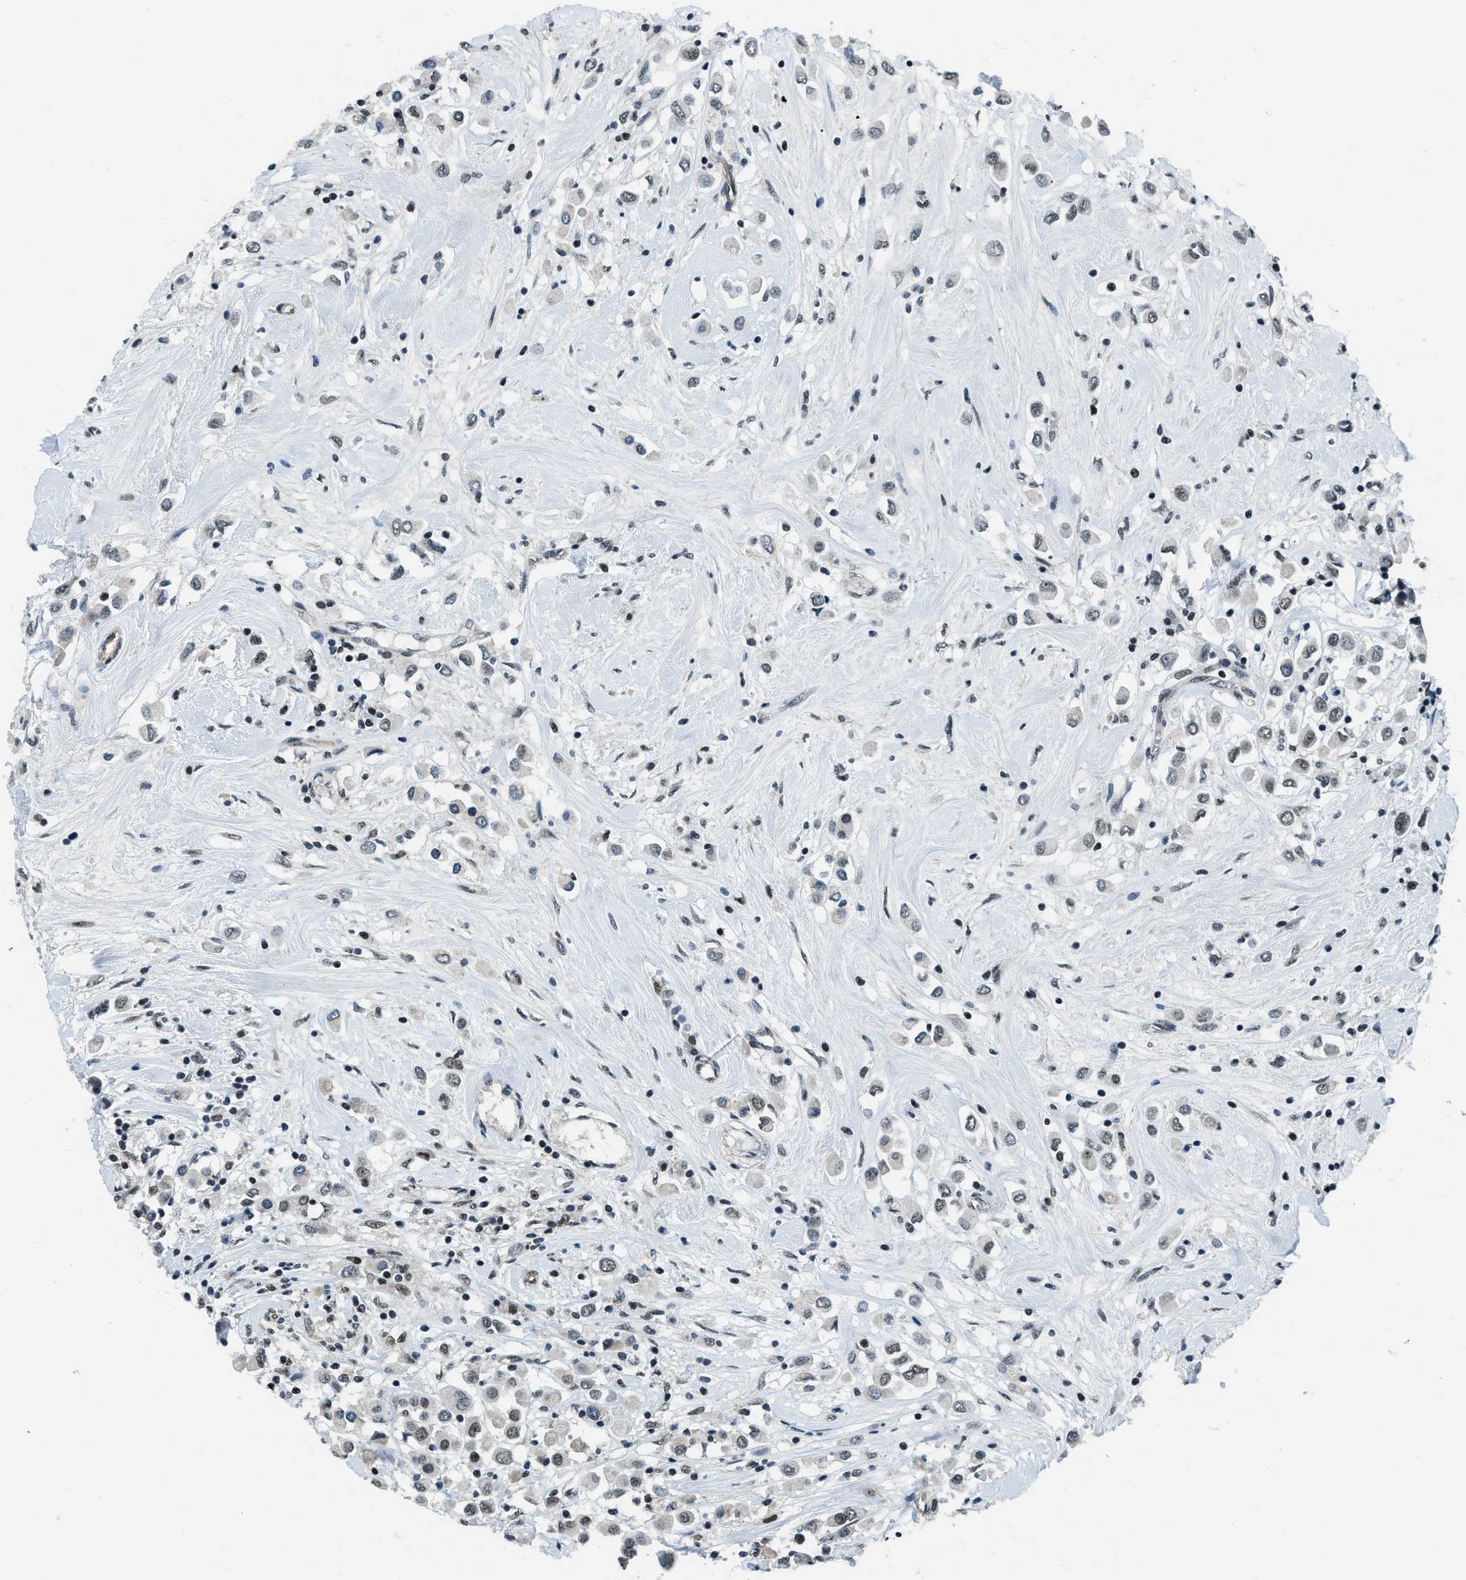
{"staining": {"intensity": "weak", "quantity": "25%-75%", "location": "nuclear"}, "tissue": "breast cancer", "cell_type": "Tumor cells", "image_type": "cancer", "snomed": [{"axis": "morphology", "description": "Duct carcinoma"}, {"axis": "topography", "description": "Breast"}], "caption": "DAB immunohistochemical staining of breast cancer demonstrates weak nuclear protein staining in approximately 25%-75% of tumor cells.", "gene": "KLF6", "patient": {"sex": "female", "age": 61}}